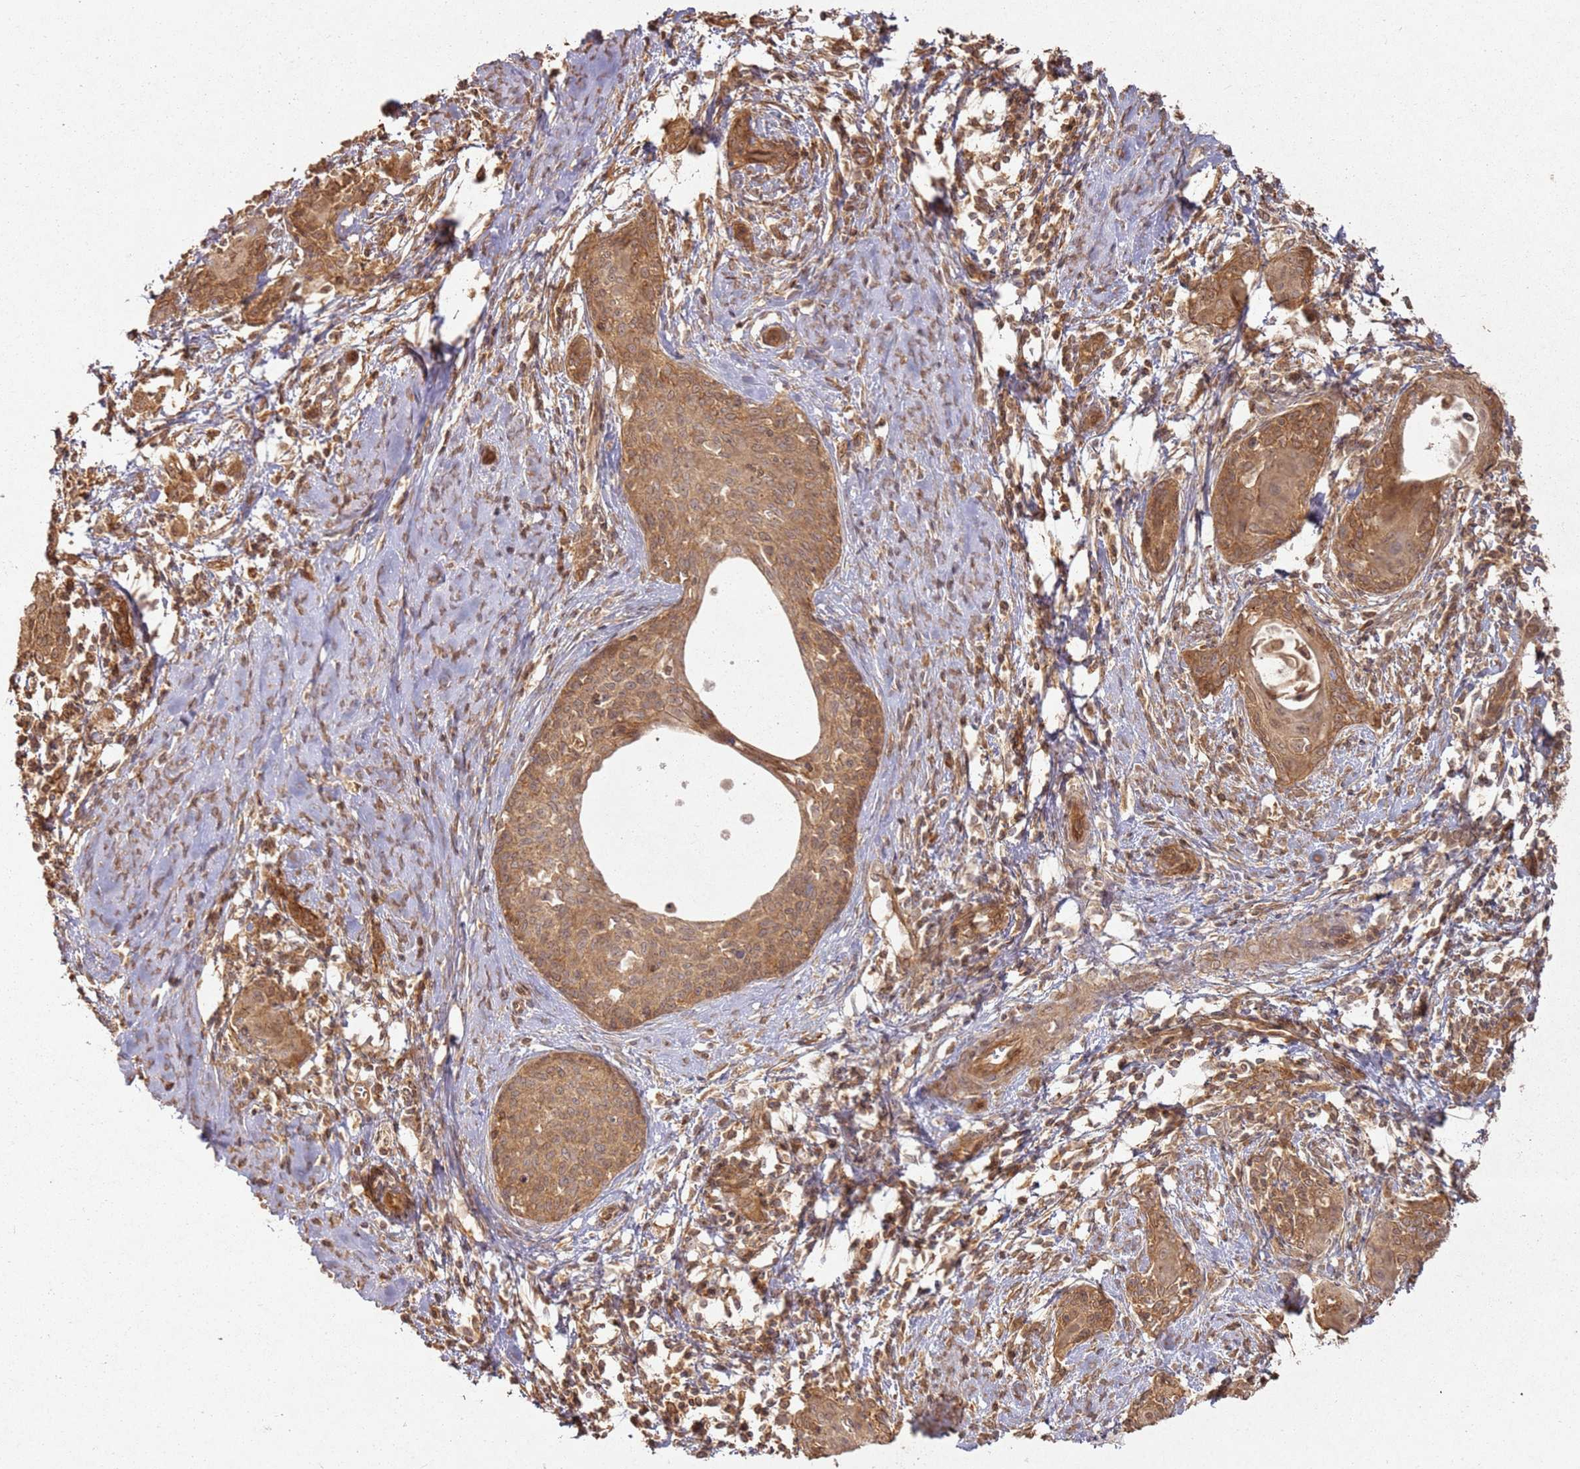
{"staining": {"intensity": "moderate", "quantity": ">75%", "location": "cytoplasmic/membranous"}, "tissue": "cervical cancer", "cell_type": "Tumor cells", "image_type": "cancer", "snomed": [{"axis": "morphology", "description": "Squamous cell carcinoma, NOS"}, {"axis": "topography", "description": "Cervix"}], "caption": "Cervical squamous cell carcinoma stained with a brown dye reveals moderate cytoplasmic/membranous positive expression in approximately >75% of tumor cells.", "gene": "ZNF776", "patient": {"sex": "female", "age": 52}}